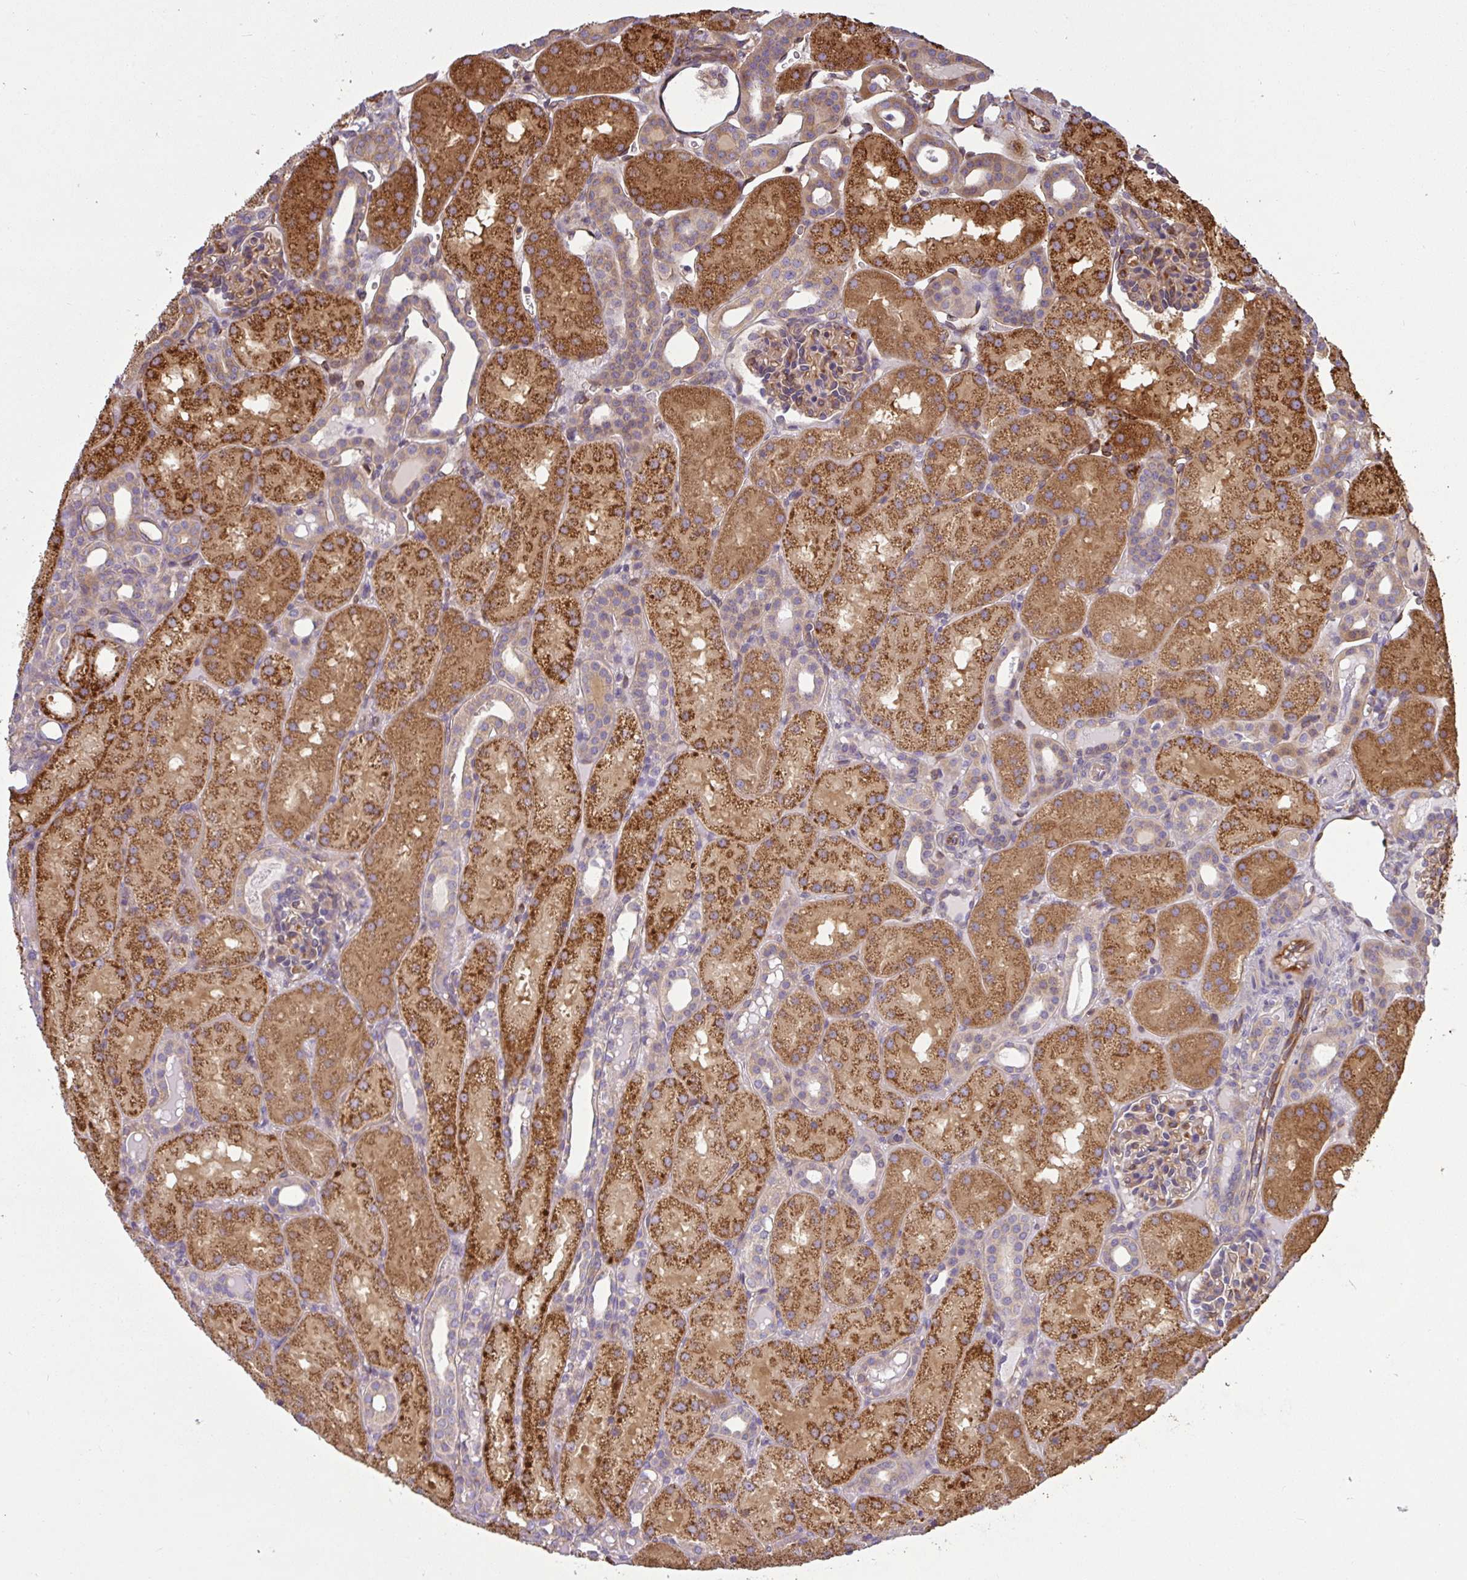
{"staining": {"intensity": "moderate", "quantity": "25%-75%", "location": "cytoplasmic/membranous"}, "tissue": "kidney", "cell_type": "Cells in glomeruli", "image_type": "normal", "snomed": [{"axis": "morphology", "description": "Normal tissue, NOS"}, {"axis": "topography", "description": "Kidney"}], "caption": "A photomicrograph of human kidney stained for a protein exhibits moderate cytoplasmic/membranous brown staining in cells in glomeruli. Nuclei are stained in blue.", "gene": "IFIT3", "patient": {"sex": "male", "age": 2}}